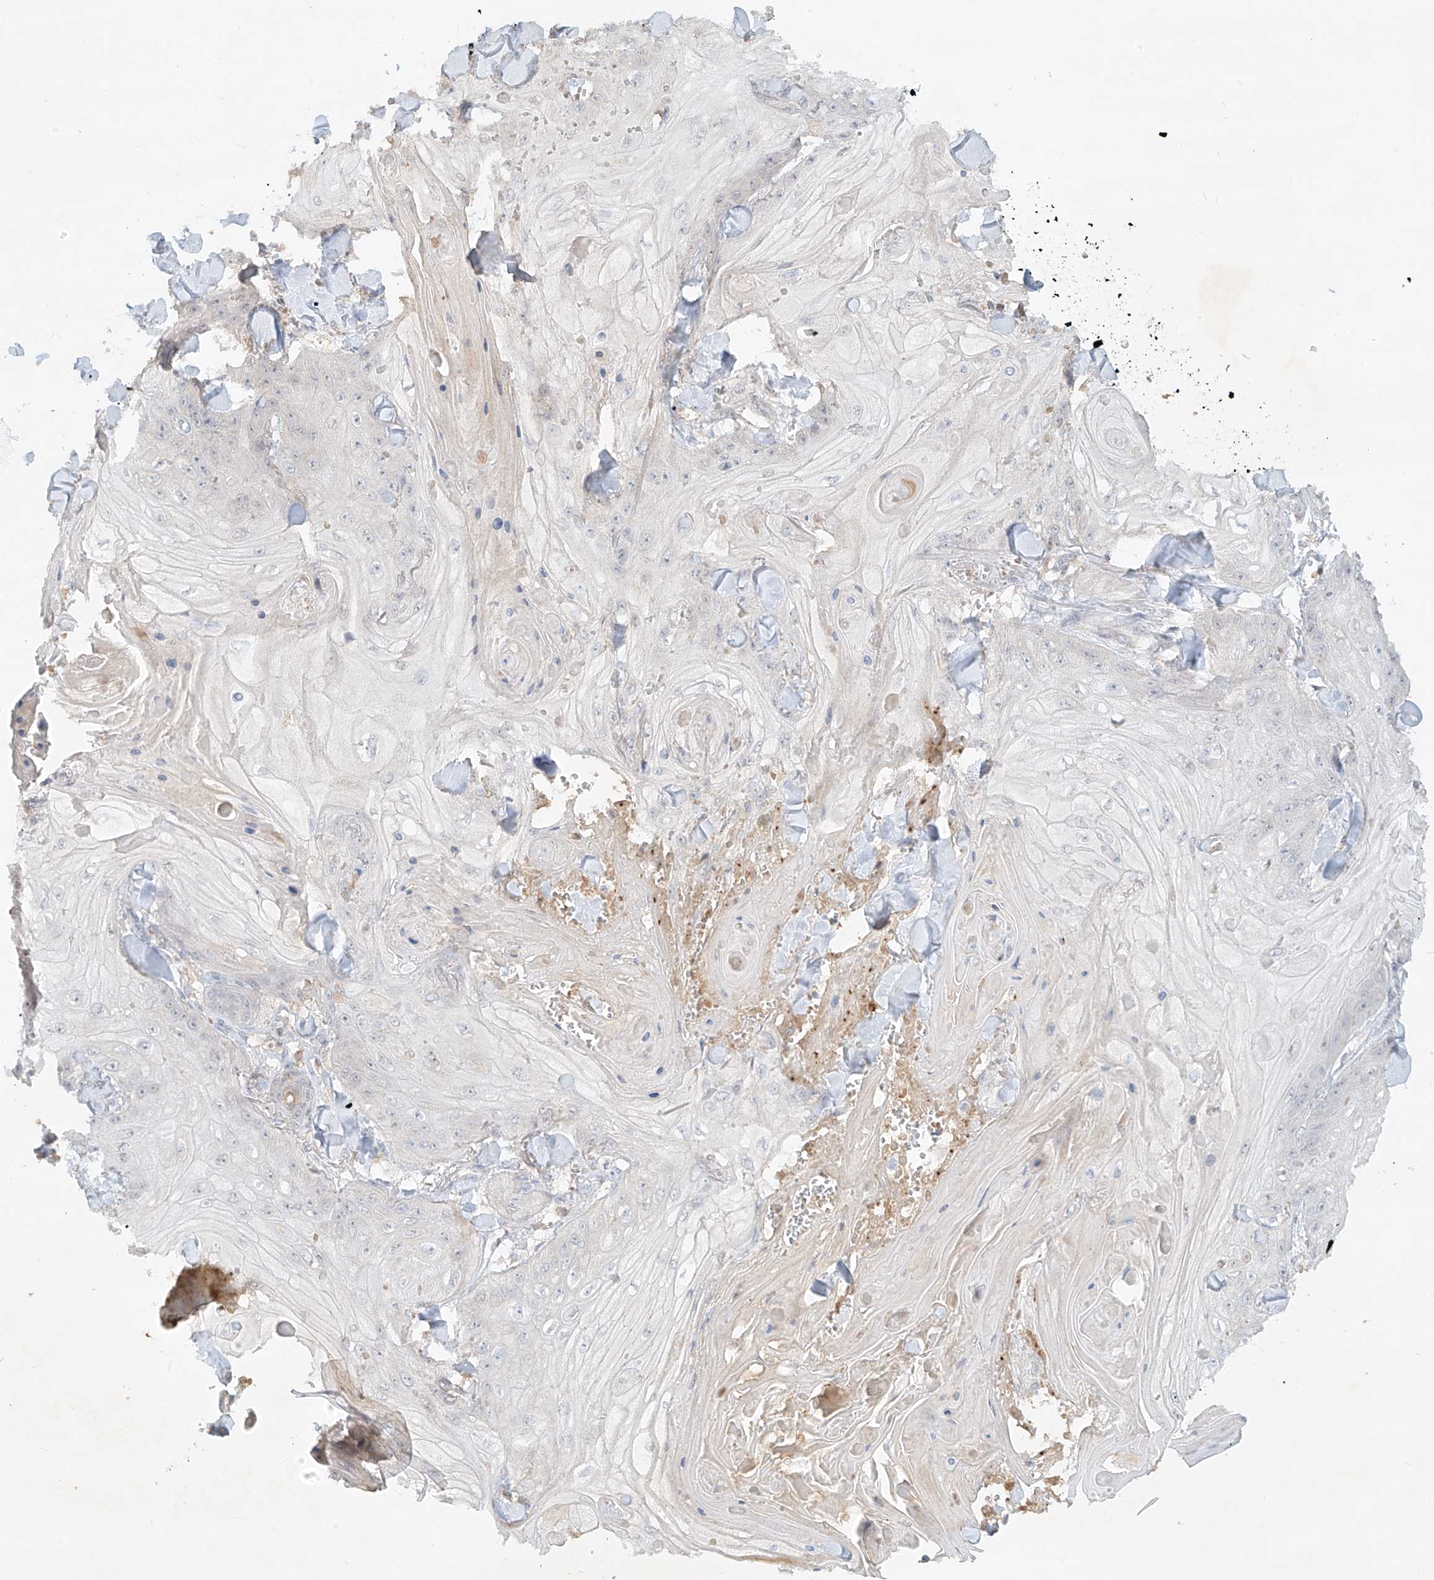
{"staining": {"intensity": "negative", "quantity": "none", "location": "none"}, "tissue": "skin cancer", "cell_type": "Tumor cells", "image_type": "cancer", "snomed": [{"axis": "morphology", "description": "Squamous cell carcinoma, NOS"}, {"axis": "topography", "description": "Skin"}], "caption": "Human skin squamous cell carcinoma stained for a protein using immunohistochemistry (IHC) reveals no staining in tumor cells.", "gene": "KPNA7", "patient": {"sex": "male", "age": 74}}